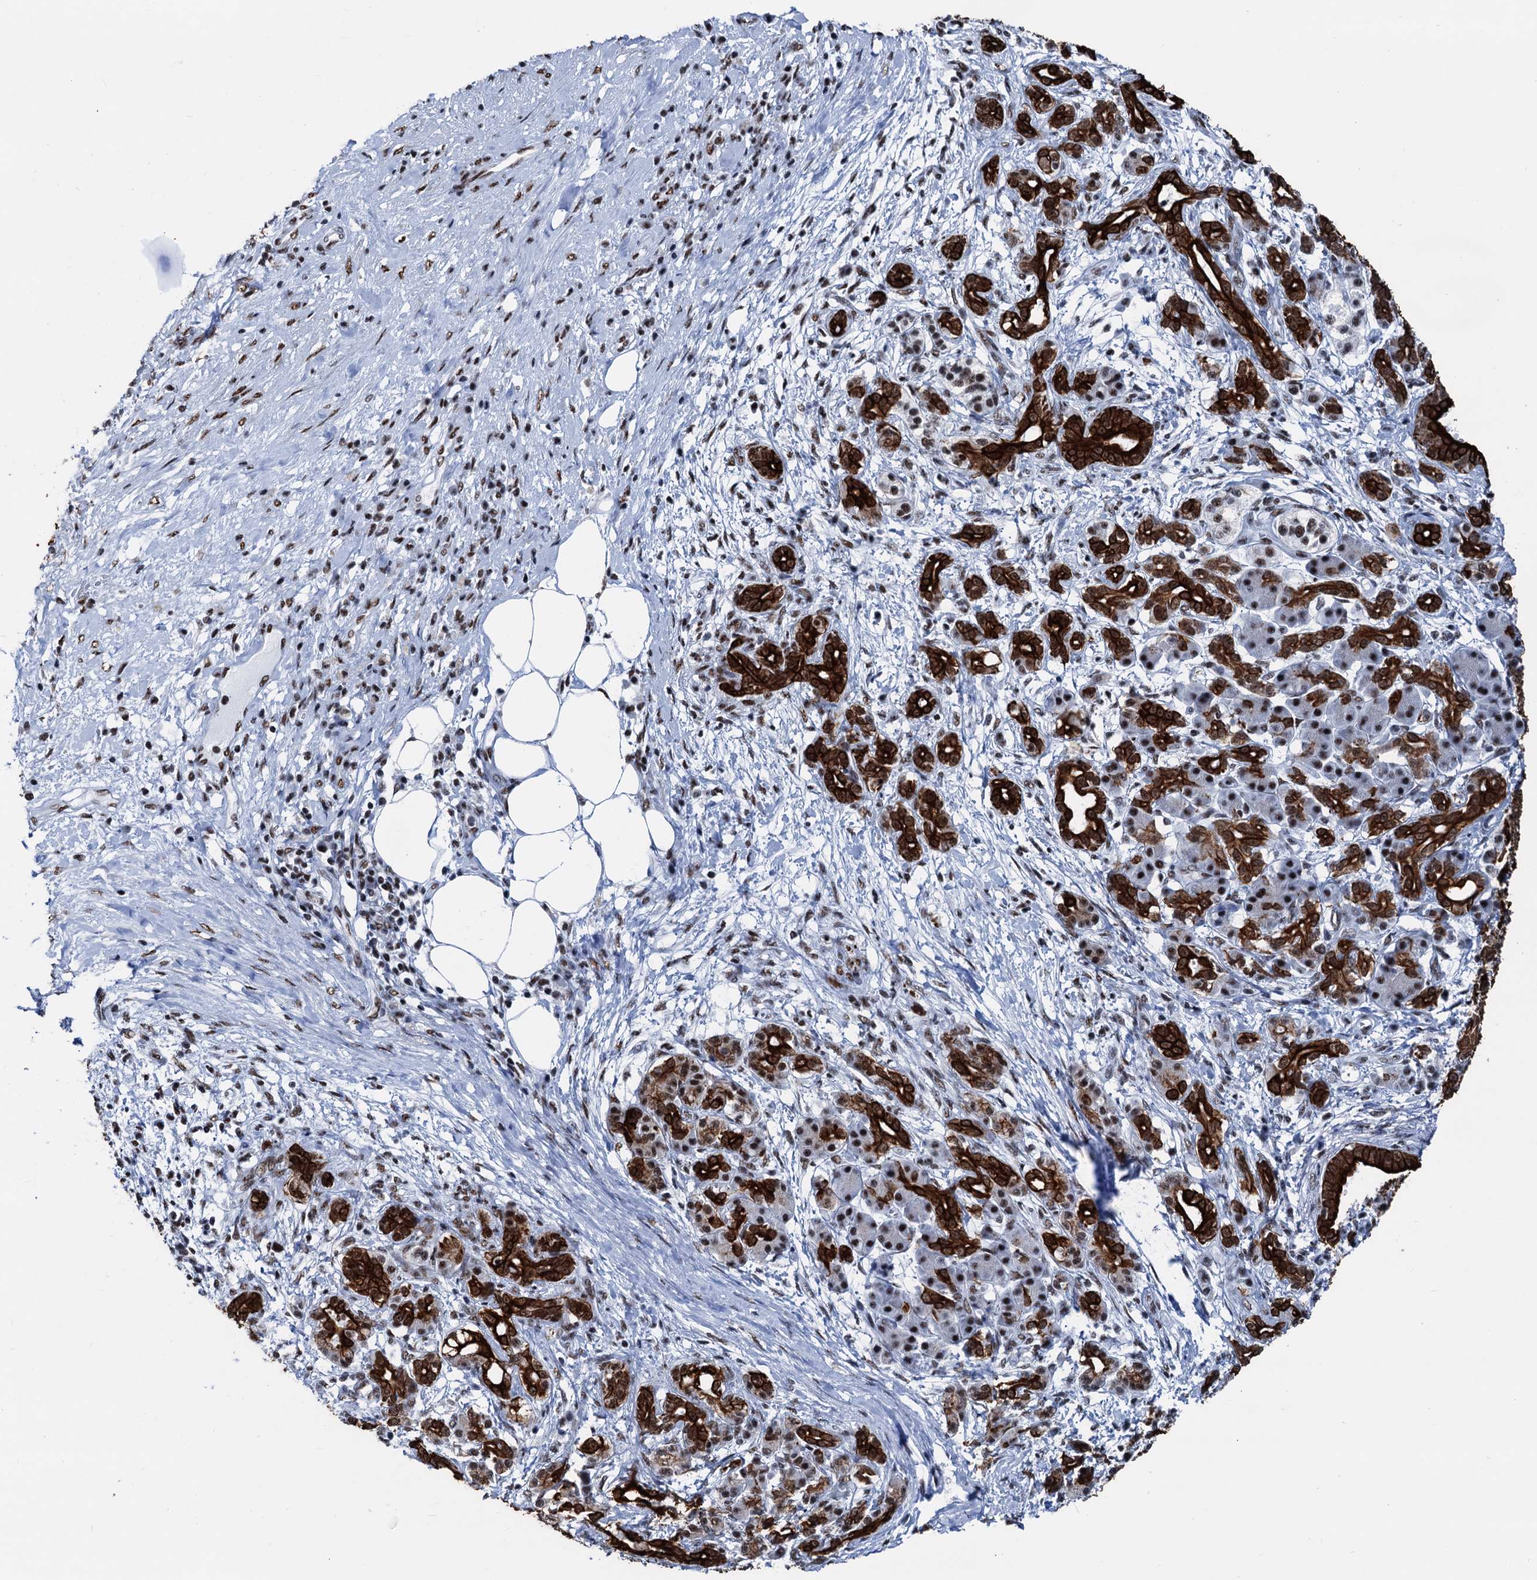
{"staining": {"intensity": "strong", "quantity": ">75%", "location": "cytoplasmic/membranous,nuclear"}, "tissue": "pancreatic cancer", "cell_type": "Tumor cells", "image_type": "cancer", "snomed": [{"axis": "morphology", "description": "Adenocarcinoma, NOS"}, {"axis": "topography", "description": "Pancreas"}], "caption": "There is high levels of strong cytoplasmic/membranous and nuclear staining in tumor cells of adenocarcinoma (pancreatic), as demonstrated by immunohistochemical staining (brown color).", "gene": "DDX23", "patient": {"sex": "female", "age": 55}}